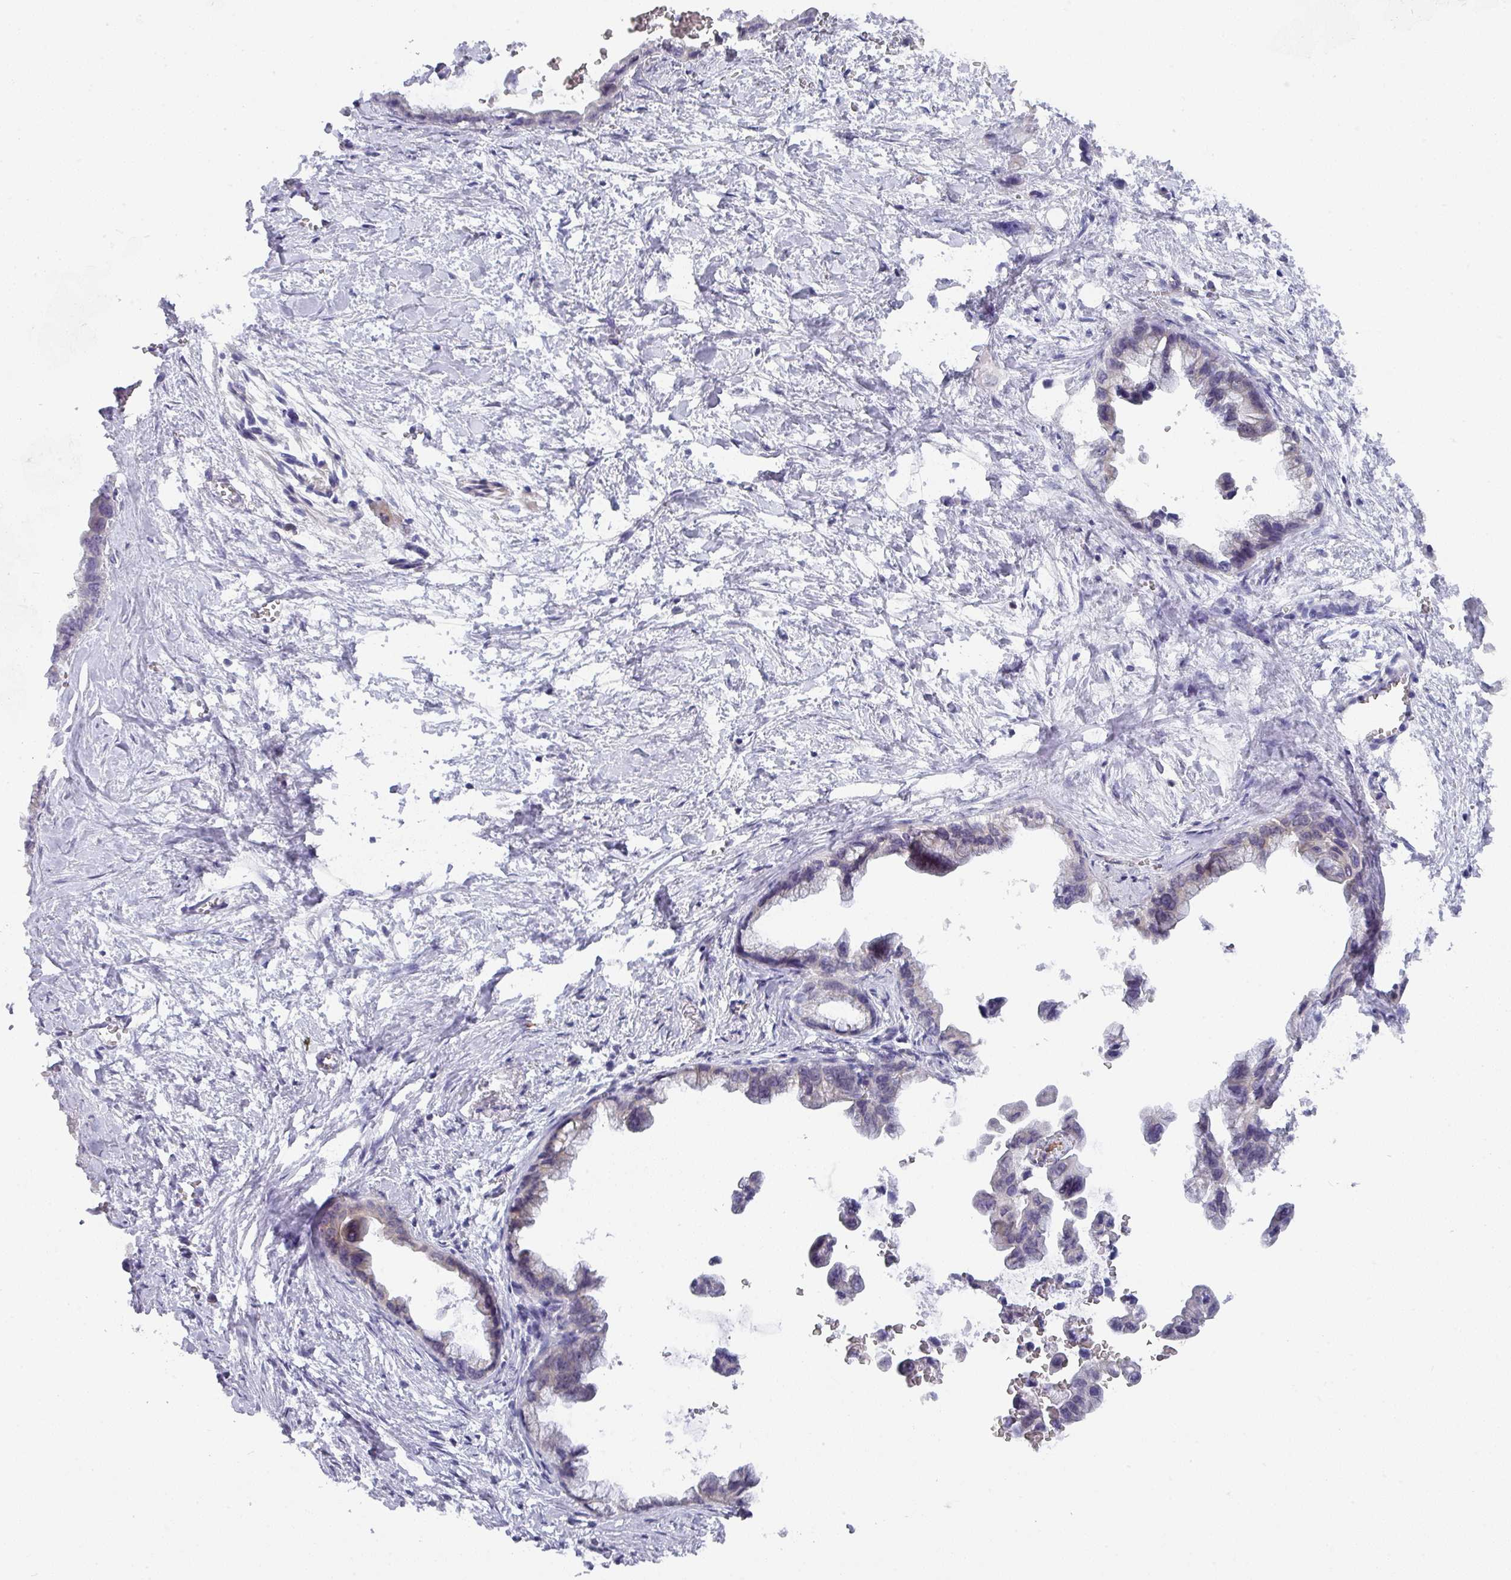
{"staining": {"intensity": "negative", "quantity": "none", "location": "none"}, "tissue": "pancreatic cancer", "cell_type": "Tumor cells", "image_type": "cancer", "snomed": [{"axis": "morphology", "description": "Adenocarcinoma, NOS"}, {"axis": "topography", "description": "Pancreas"}], "caption": "This histopathology image is of pancreatic cancer (adenocarcinoma) stained with immunohistochemistry (IHC) to label a protein in brown with the nuclei are counter-stained blue. There is no staining in tumor cells.", "gene": "DCAF12L2", "patient": {"sex": "male", "age": 61}}